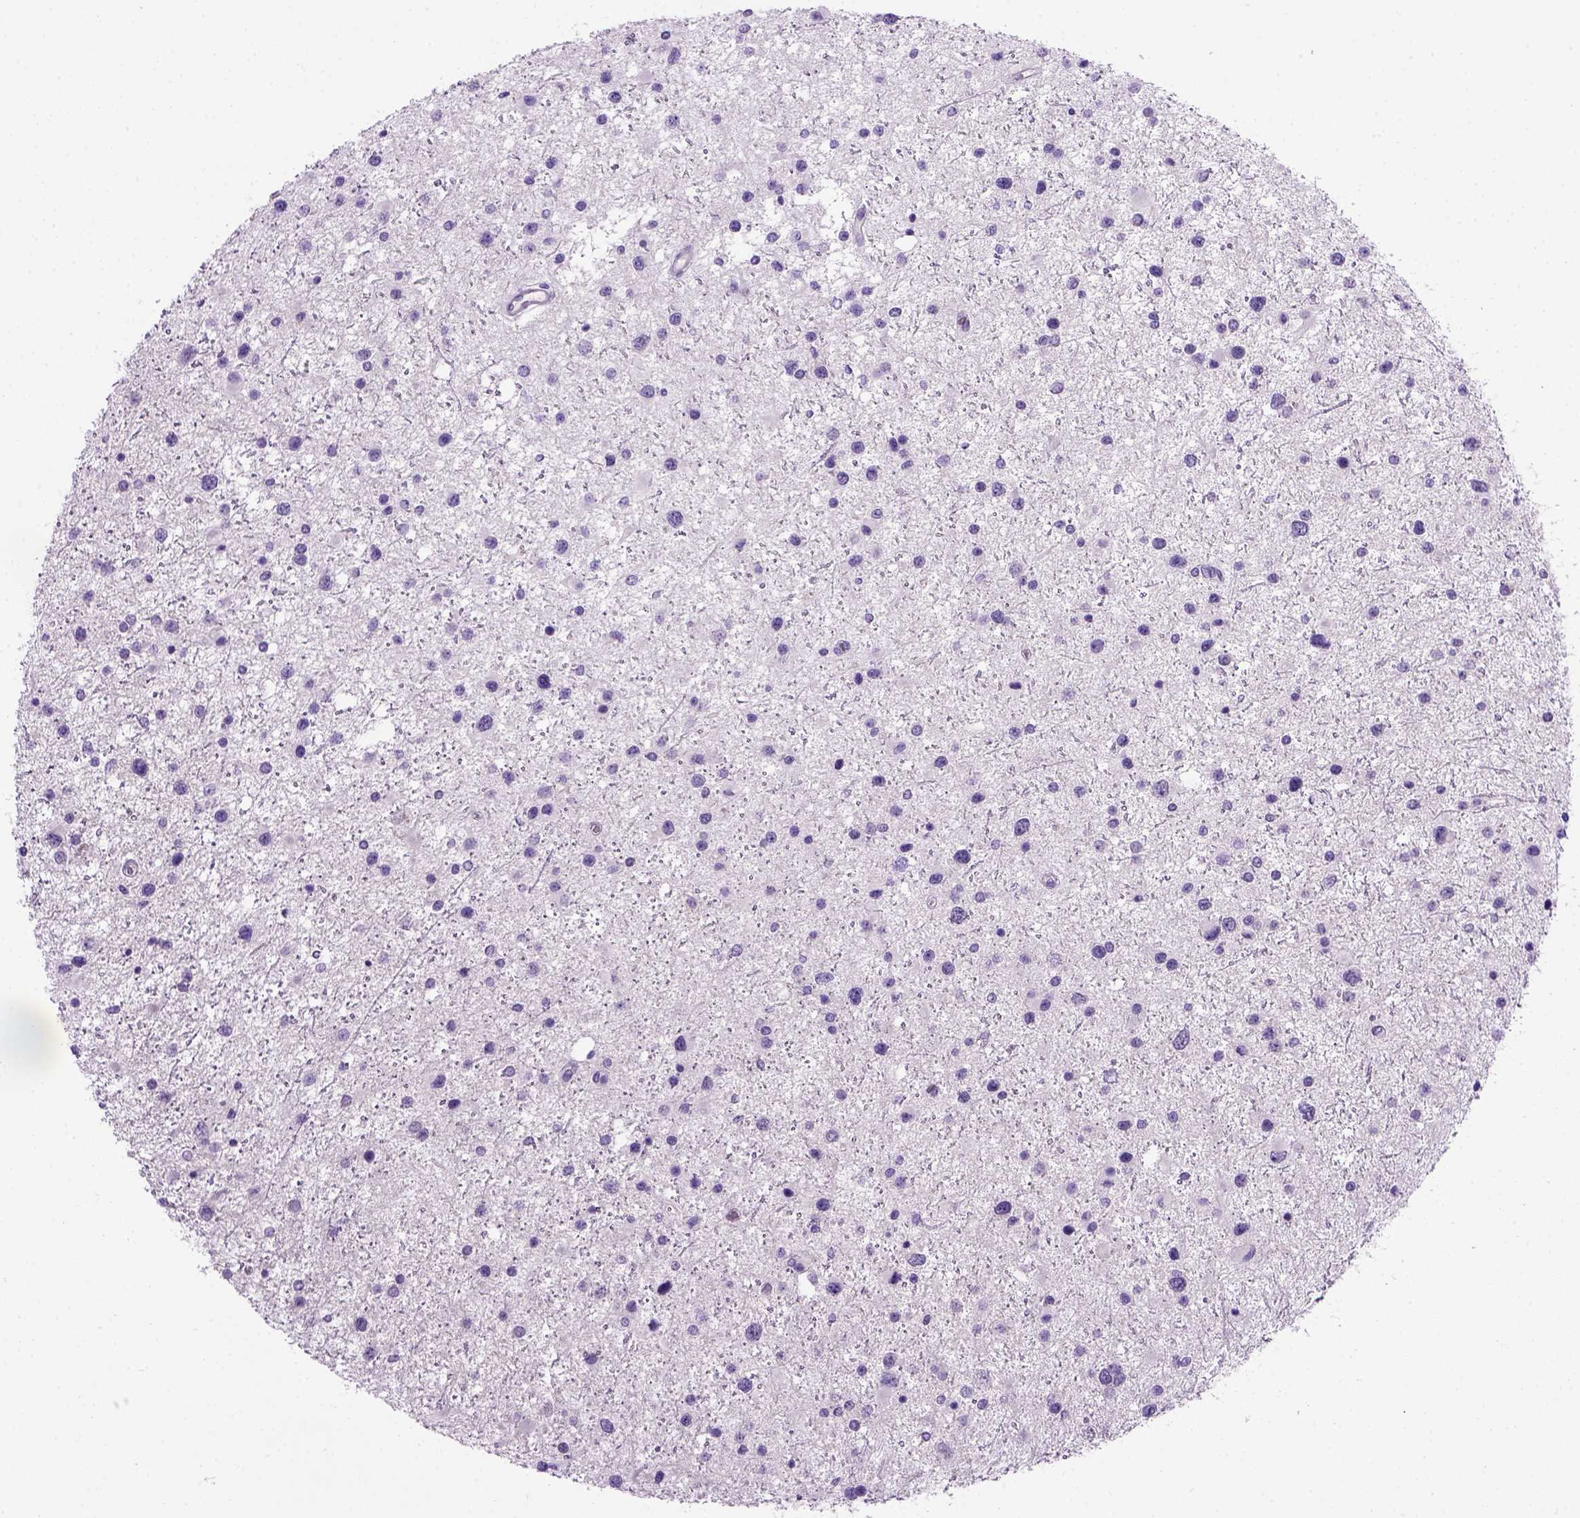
{"staining": {"intensity": "negative", "quantity": "none", "location": "none"}, "tissue": "glioma", "cell_type": "Tumor cells", "image_type": "cancer", "snomed": [{"axis": "morphology", "description": "Glioma, malignant, Low grade"}, {"axis": "topography", "description": "Brain"}], "caption": "This is an IHC photomicrograph of human glioma. There is no expression in tumor cells.", "gene": "CDH1", "patient": {"sex": "female", "age": 32}}